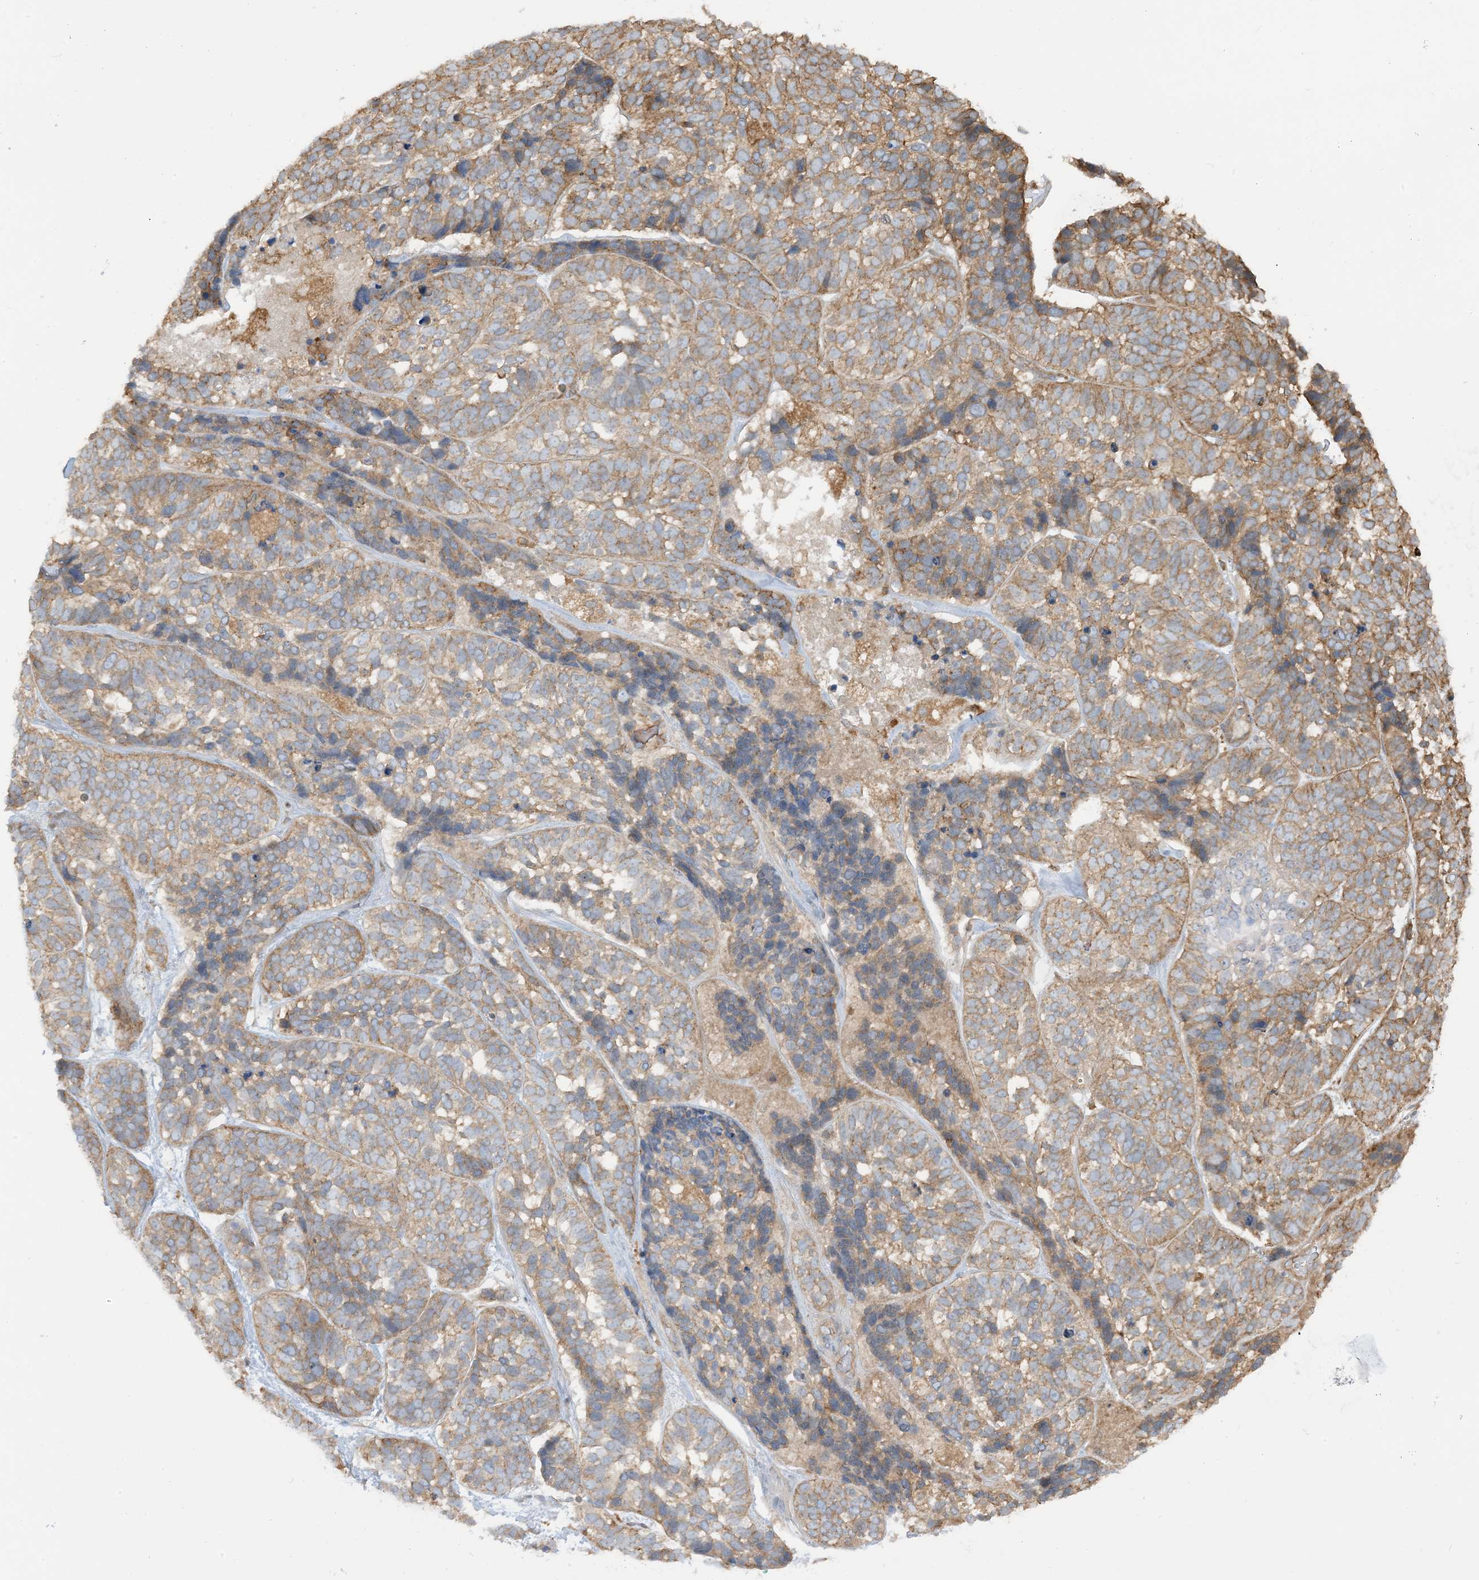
{"staining": {"intensity": "moderate", "quantity": ">75%", "location": "cytoplasmic/membranous"}, "tissue": "skin cancer", "cell_type": "Tumor cells", "image_type": "cancer", "snomed": [{"axis": "morphology", "description": "Basal cell carcinoma"}, {"axis": "topography", "description": "Skin"}], "caption": "The photomicrograph demonstrates immunohistochemical staining of skin cancer. There is moderate cytoplasmic/membranous staining is identified in about >75% of tumor cells.", "gene": "CAPZB", "patient": {"sex": "male", "age": 62}}